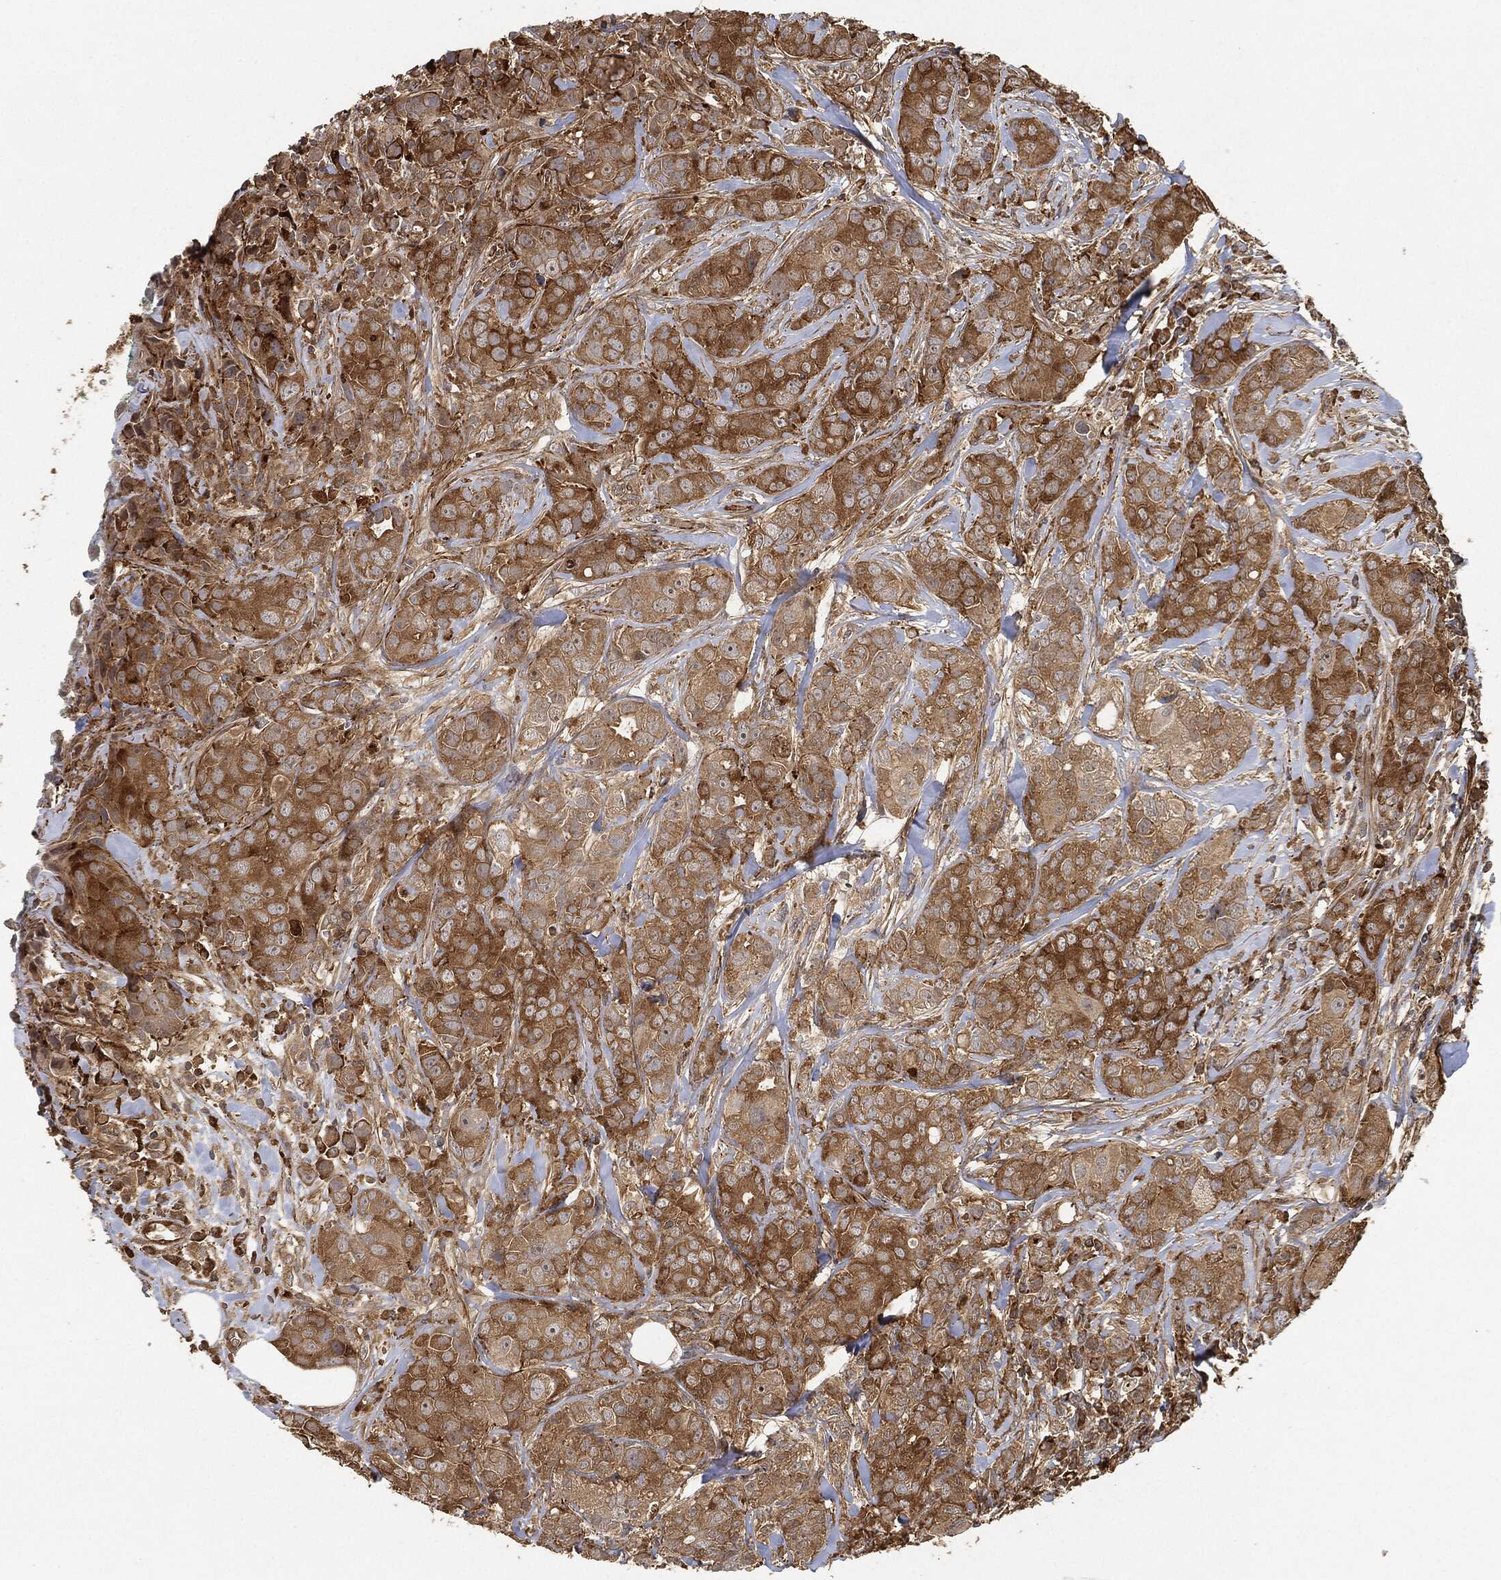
{"staining": {"intensity": "strong", "quantity": ">75%", "location": "cytoplasmic/membranous"}, "tissue": "breast cancer", "cell_type": "Tumor cells", "image_type": "cancer", "snomed": [{"axis": "morphology", "description": "Duct carcinoma"}, {"axis": "topography", "description": "Breast"}], "caption": "Immunohistochemical staining of human breast cancer shows high levels of strong cytoplasmic/membranous staining in about >75% of tumor cells.", "gene": "TPT1", "patient": {"sex": "female", "age": 43}}